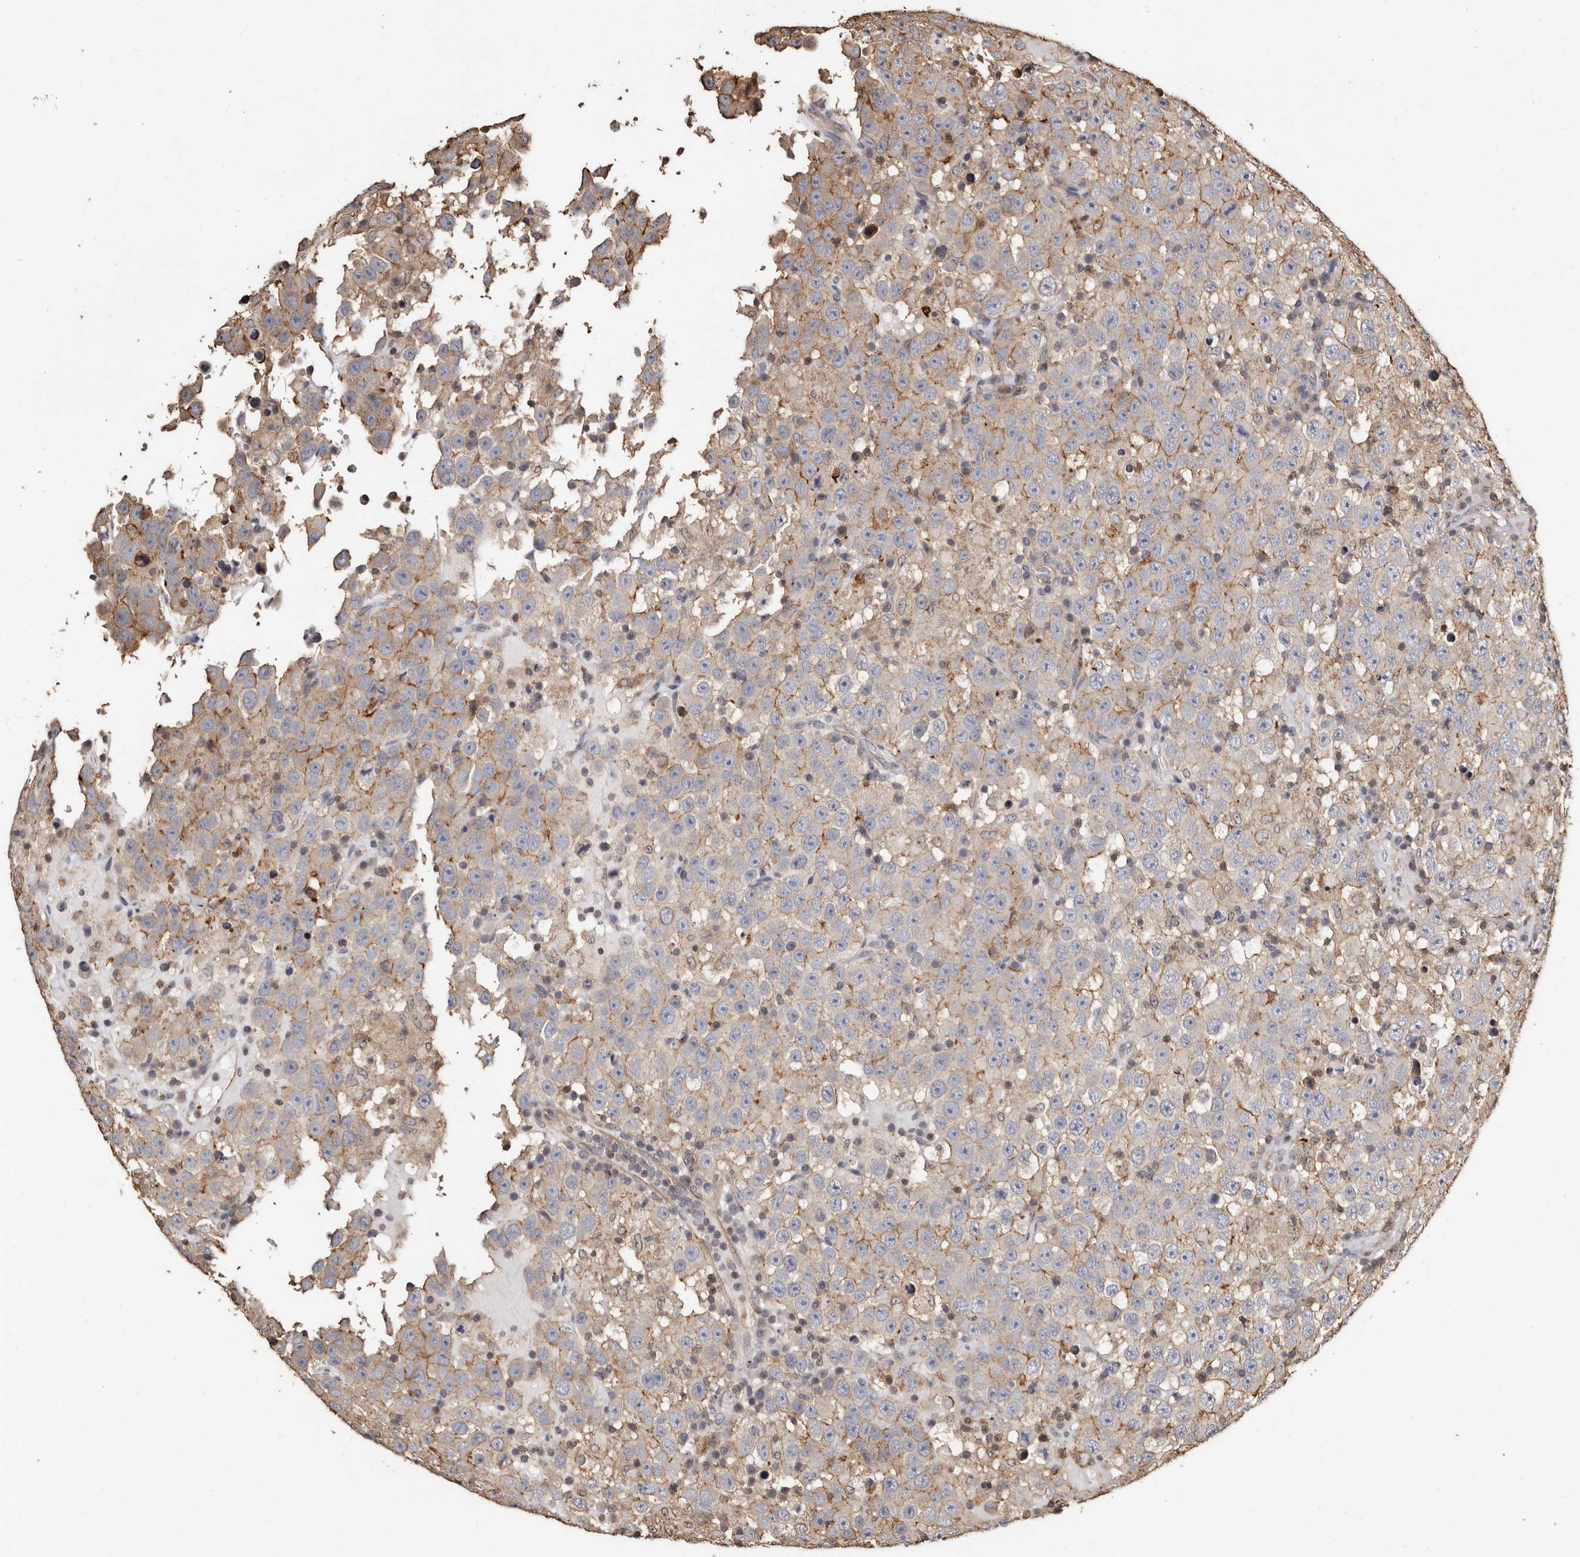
{"staining": {"intensity": "moderate", "quantity": "<25%", "location": "cytoplasmic/membranous"}, "tissue": "testis cancer", "cell_type": "Tumor cells", "image_type": "cancer", "snomed": [{"axis": "morphology", "description": "Seminoma, NOS"}, {"axis": "topography", "description": "Testis"}], "caption": "Human testis cancer (seminoma) stained with a protein marker shows moderate staining in tumor cells.", "gene": "GSK3A", "patient": {"sex": "male", "age": 41}}